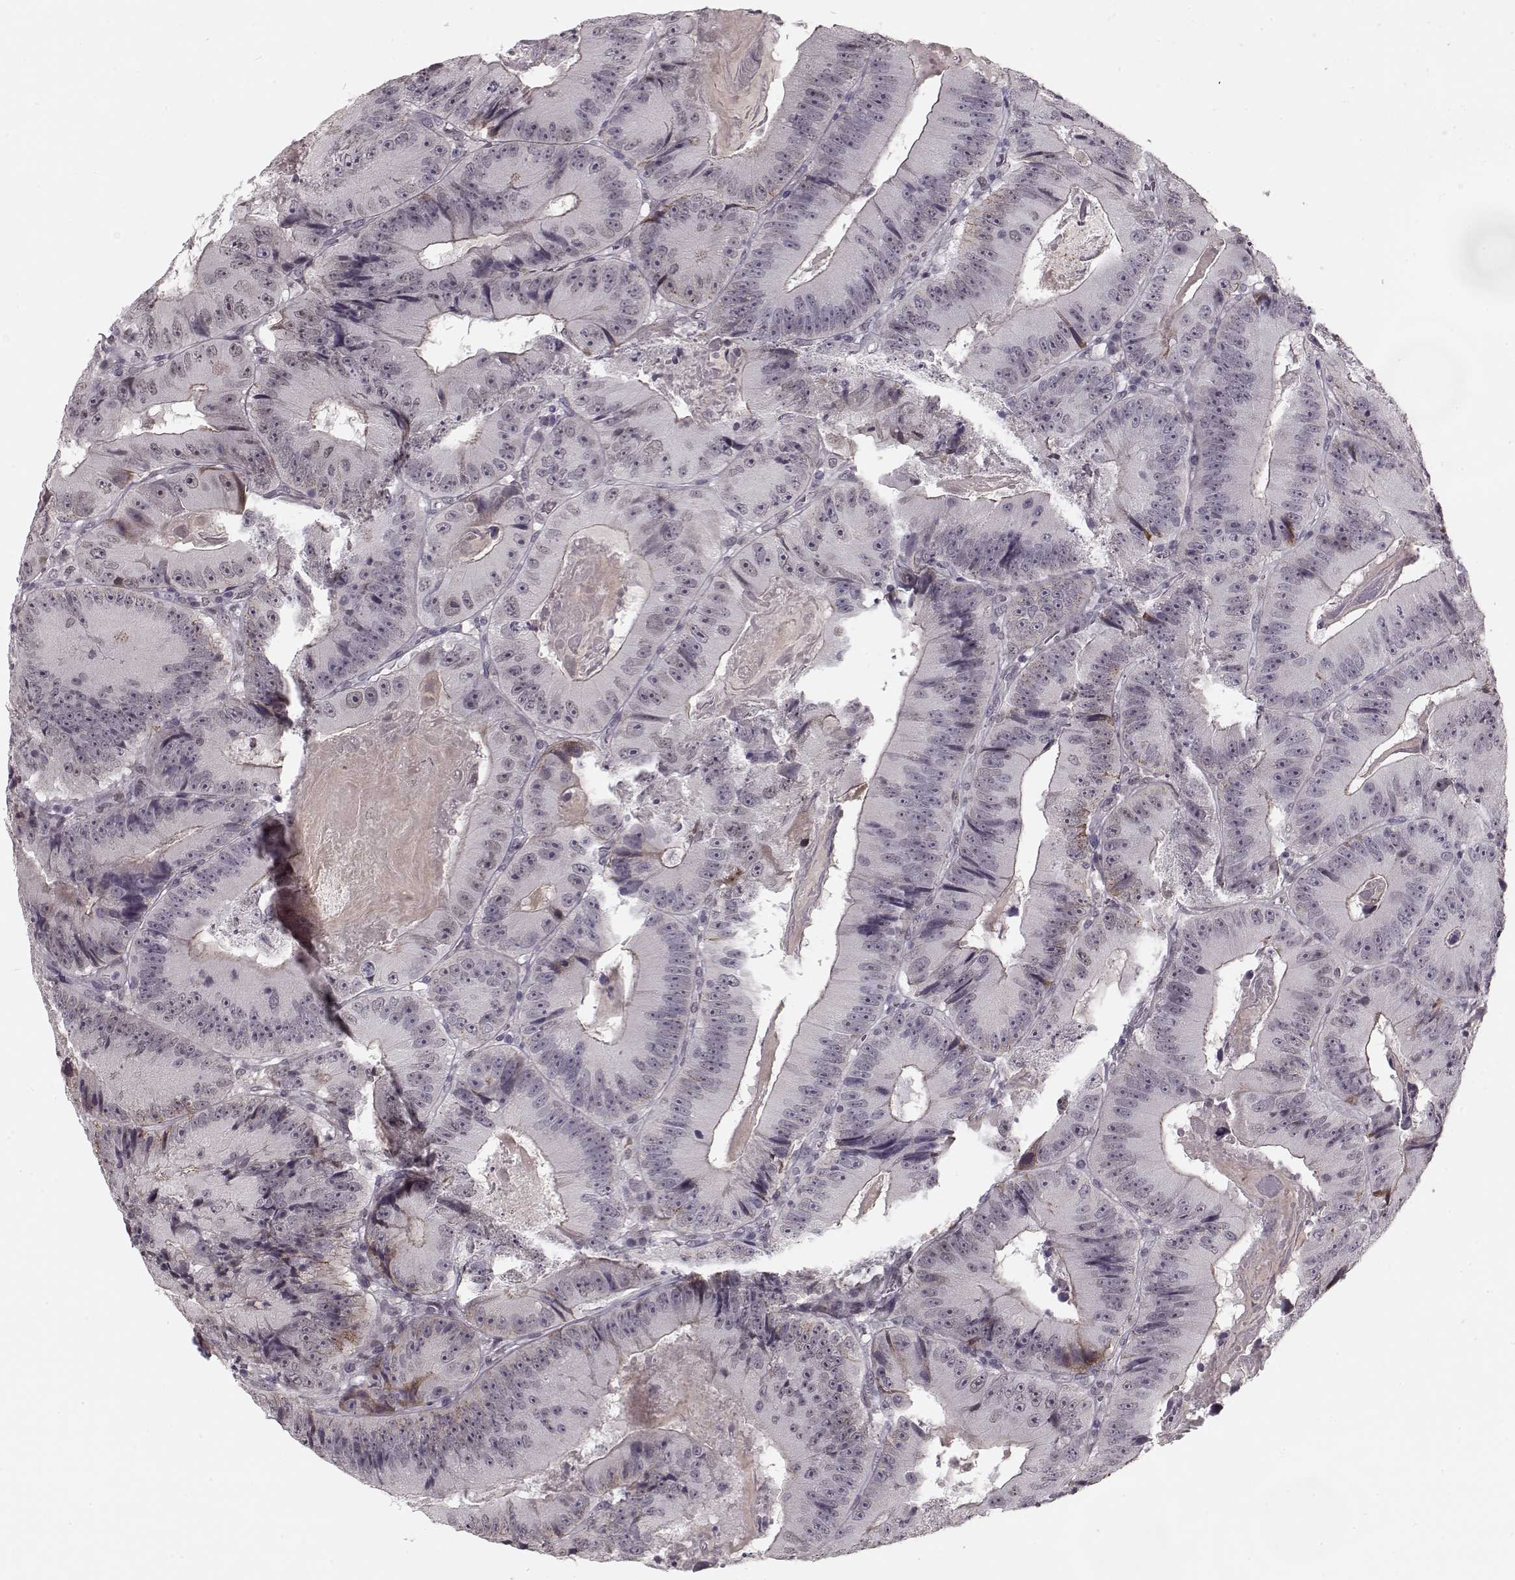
{"staining": {"intensity": "negative", "quantity": "none", "location": "none"}, "tissue": "colorectal cancer", "cell_type": "Tumor cells", "image_type": "cancer", "snomed": [{"axis": "morphology", "description": "Adenocarcinoma, NOS"}, {"axis": "topography", "description": "Colon"}], "caption": "Colorectal cancer was stained to show a protein in brown. There is no significant staining in tumor cells.", "gene": "DNAI3", "patient": {"sex": "female", "age": 86}}